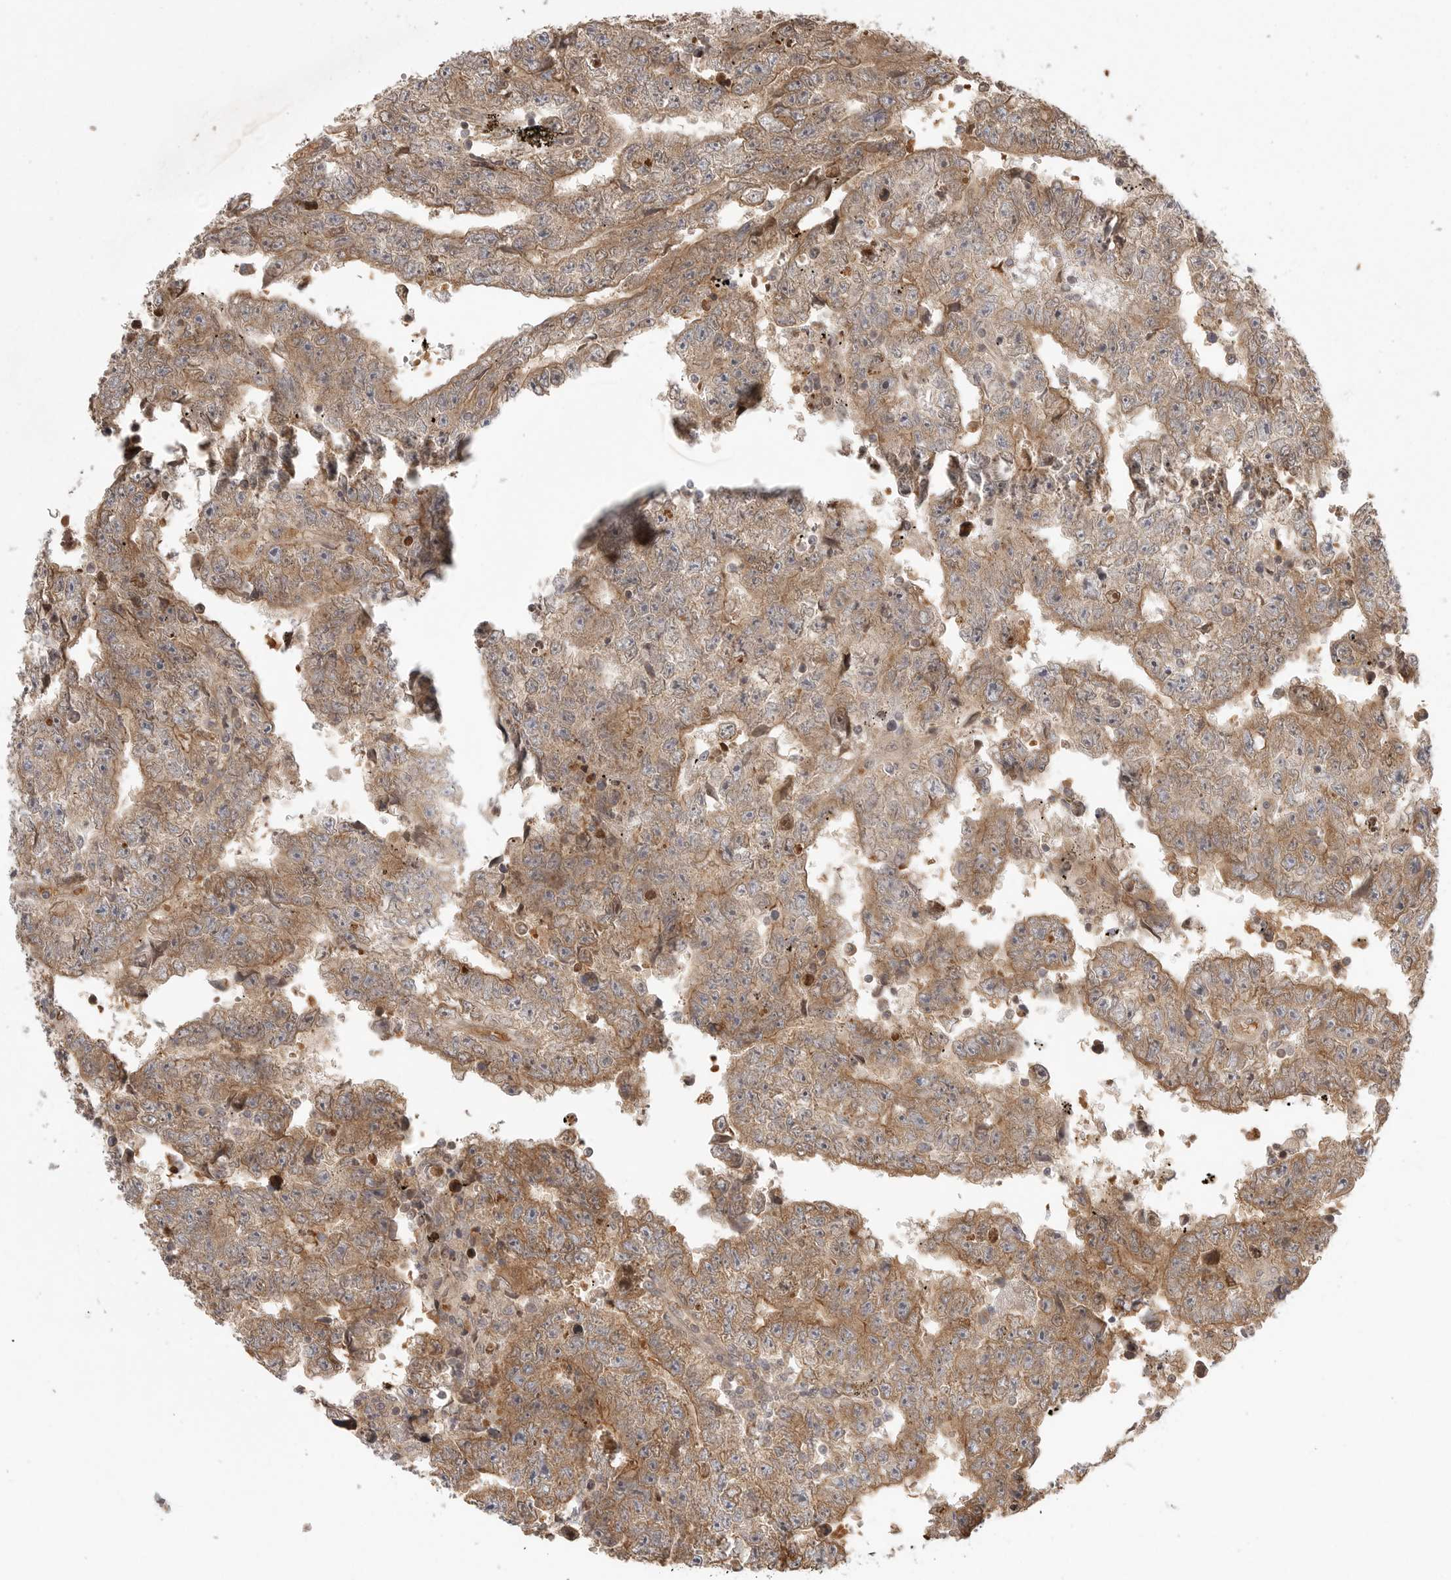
{"staining": {"intensity": "moderate", "quantity": ">75%", "location": "cytoplasmic/membranous"}, "tissue": "testis cancer", "cell_type": "Tumor cells", "image_type": "cancer", "snomed": [{"axis": "morphology", "description": "Carcinoma, Embryonal, NOS"}, {"axis": "topography", "description": "Testis"}], "caption": "An immunohistochemistry (IHC) histopathology image of tumor tissue is shown. Protein staining in brown highlights moderate cytoplasmic/membranous positivity in embryonal carcinoma (testis) within tumor cells.", "gene": "CCPG1", "patient": {"sex": "male", "age": 25}}